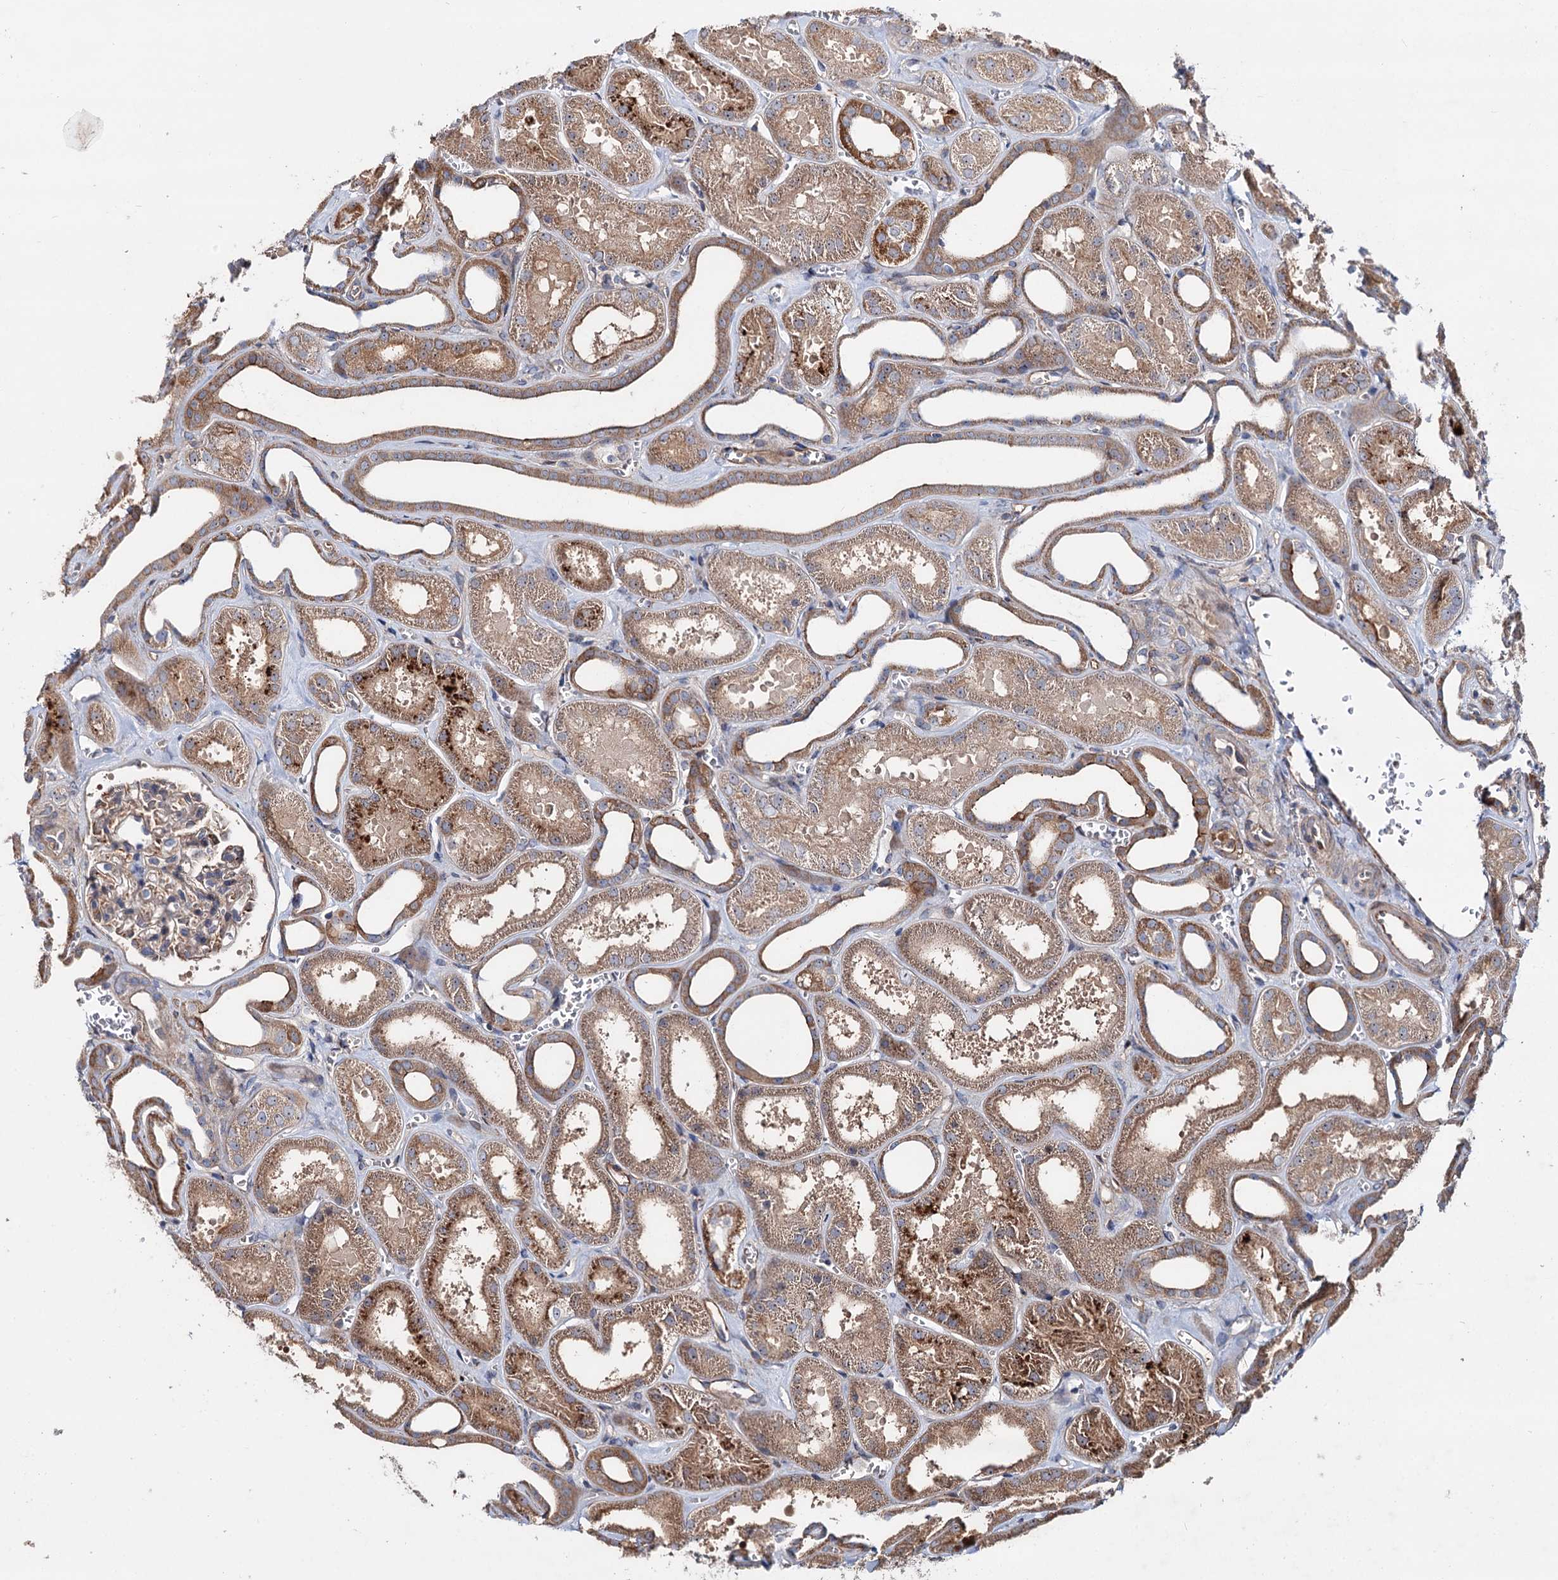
{"staining": {"intensity": "moderate", "quantity": "25%-75%", "location": "cytoplasmic/membranous"}, "tissue": "kidney", "cell_type": "Cells in glomeruli", "image_type": "normal", "snomed": [{"axis": "morphology", "description": "Normal tissue, NOS"}, {"axis": "morphology", "description": "Adenocarcinoma, NOS"}, {"axis": "topography", "description": "Kidney"}], "caption": "Immunohistochemical staining of unremarkable human kidney exhibits 25%-75% levels of moderate cytoplasmic/membranous protein staining in about 25%-75% of cells in glomeruli. (IHC, brightfield microscopy, high magnification).", "gene": "PTDSS2", "patient": {"sex": "female", "age": 68}}